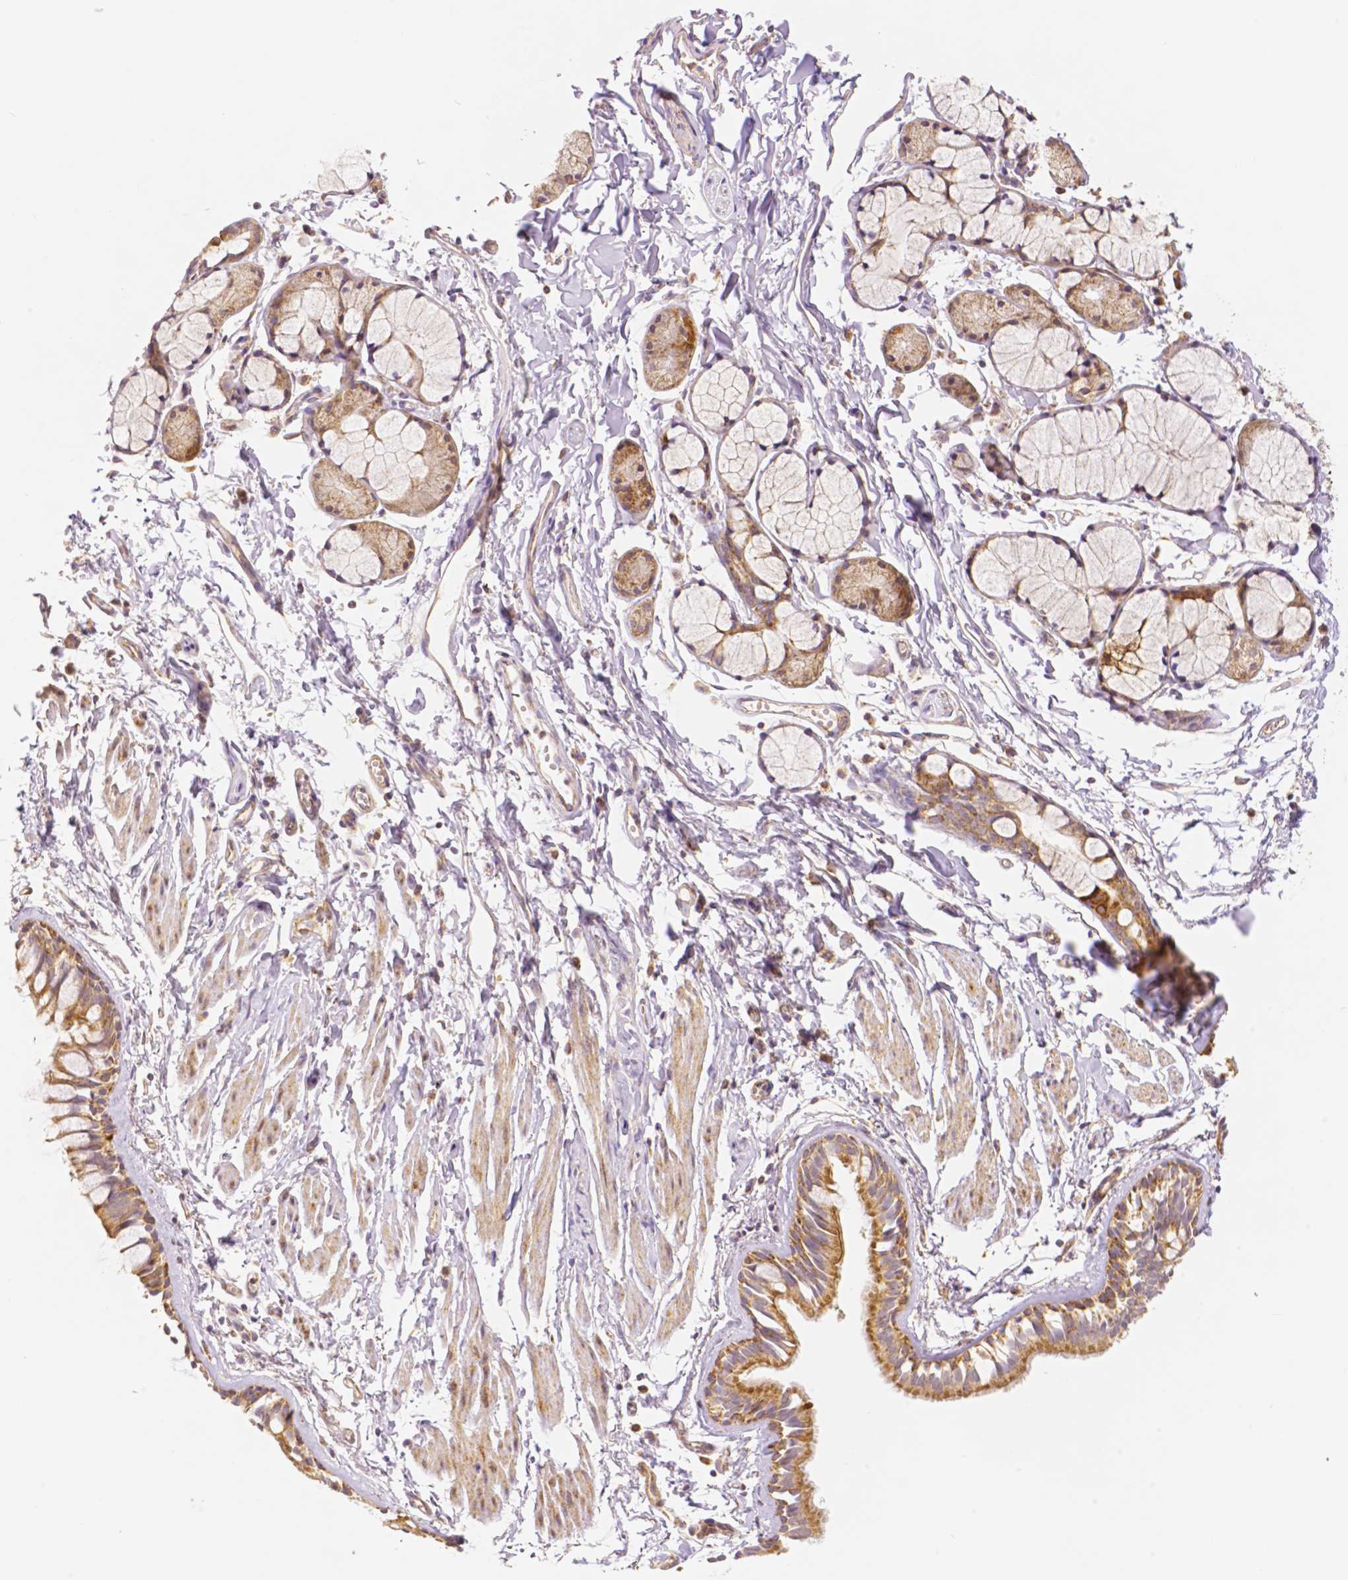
{"staining": {"intensity": "moderate", "quantity": ">75%", "location": "cytoplasmic/membranous"}, "tissue": "bronchus", "cell_type": "Respiratory epithelial cells", "image_type": "normal", "snomed": [{"axis": "morphology", "description": "Normal tissue, NOS"}, {"axis": "topography", "description": "Cartilage tissue"}, {"axis": "topography", "description": "Bronchus"}], "caption": "Human bronchus stained for a protein (brown) displays moderate cytoplasmic/membranous positive expression in about >75% of respiratory epithelial cells.", "gene": "RHOT1", "patient": {"sex": "female", "age": 59}}